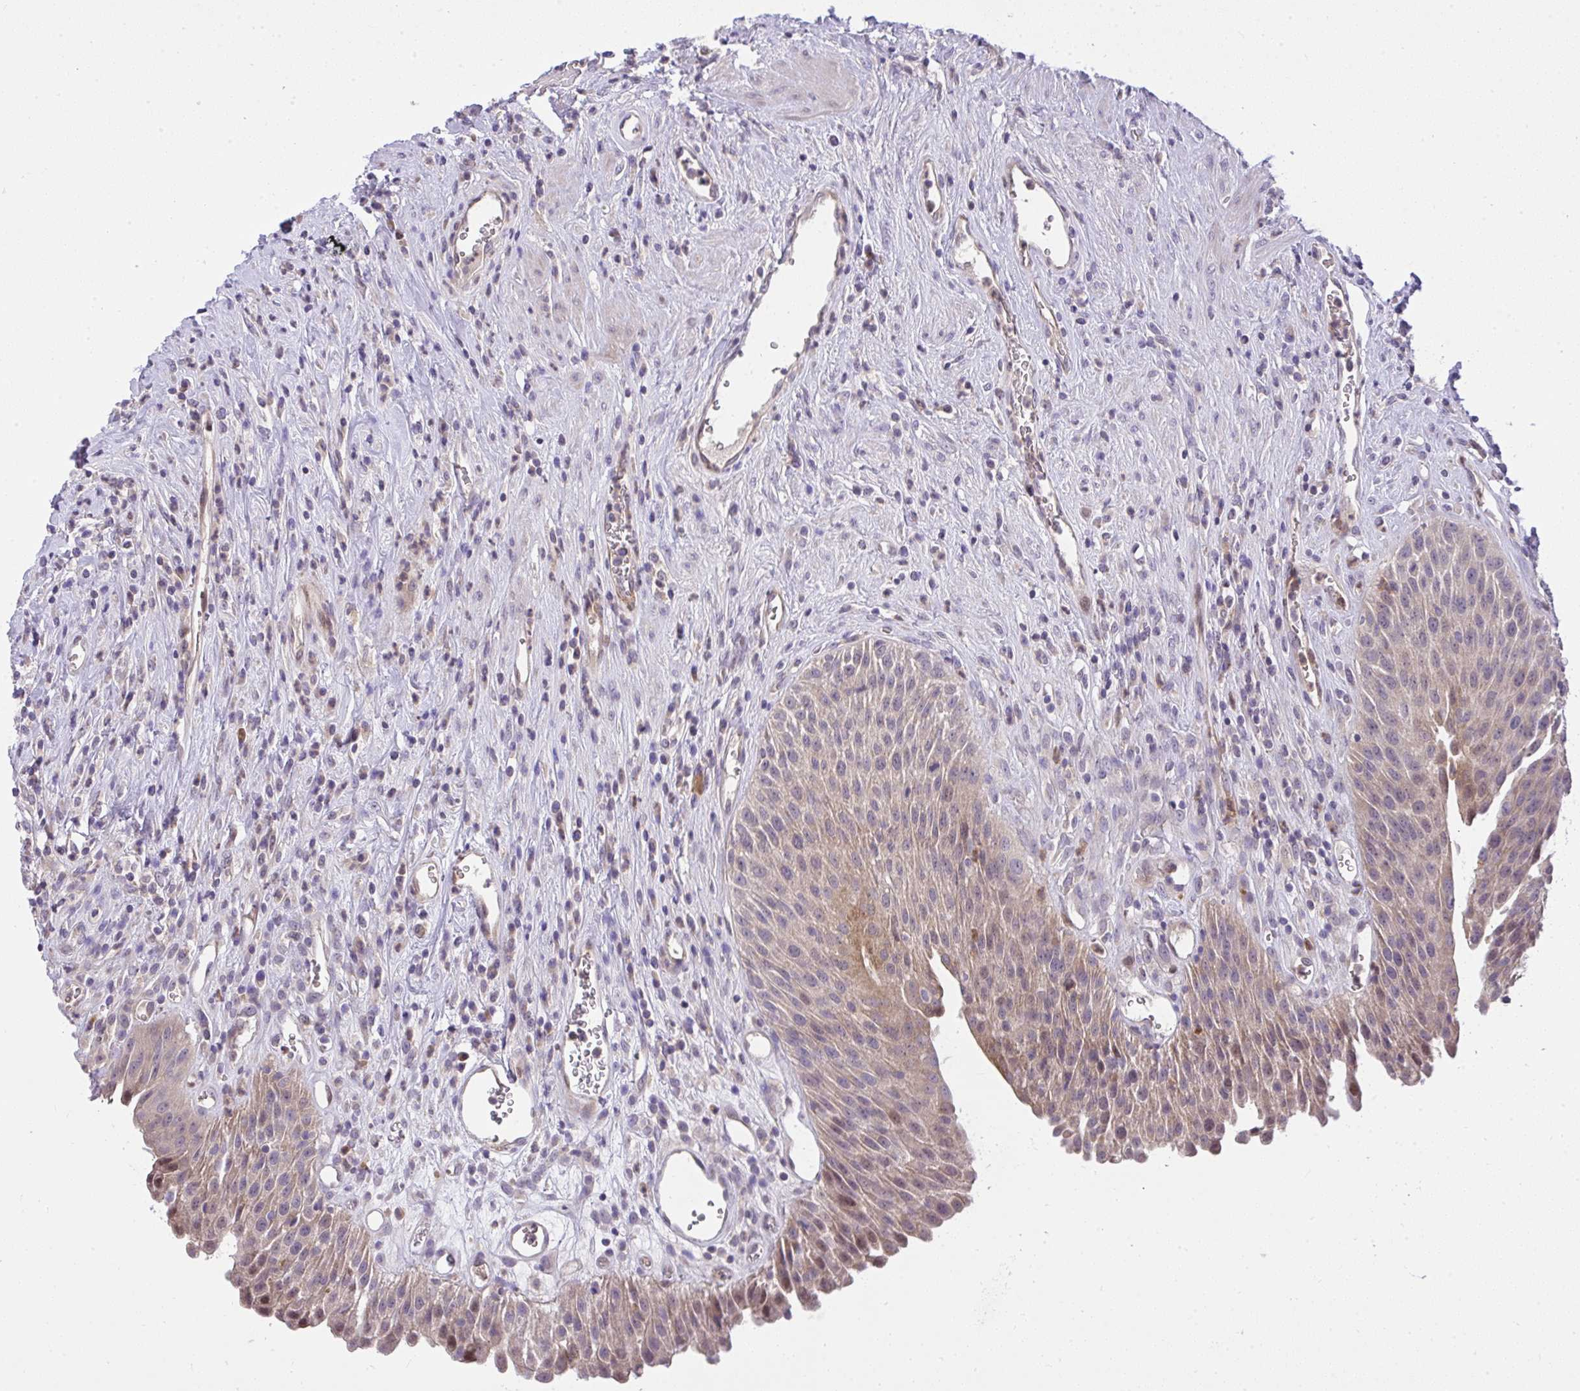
{"staining": {"intensity": "moderate", "quantity": "<25%", "location": "cytoplasmic/membranous,nuclear"}, "tissue": "urinary bladder", "cell_type": "Urothelial cells", "image_type": "normal", "snomed": [{"axis": "morphology", "description": "Normal tissue, NOS"}, {"axis": "topography", "description": "Urinary bladder"}], "caption": "IHC (DAB (3,3'-diaminobenzidine)) staining of normal human urinary bladder demonstrates moderate cytoplasmic/membranous,nuclear protein staining in about <25% of urothelial cells. The staining was performed using DAB (3,3'-diaminobenzidine), with brown indicating positive protein expression. Nuclei are stained blue with hematoxylin.", "gene": "CHIA", "patient": {"sex": "female", "age": 56}}